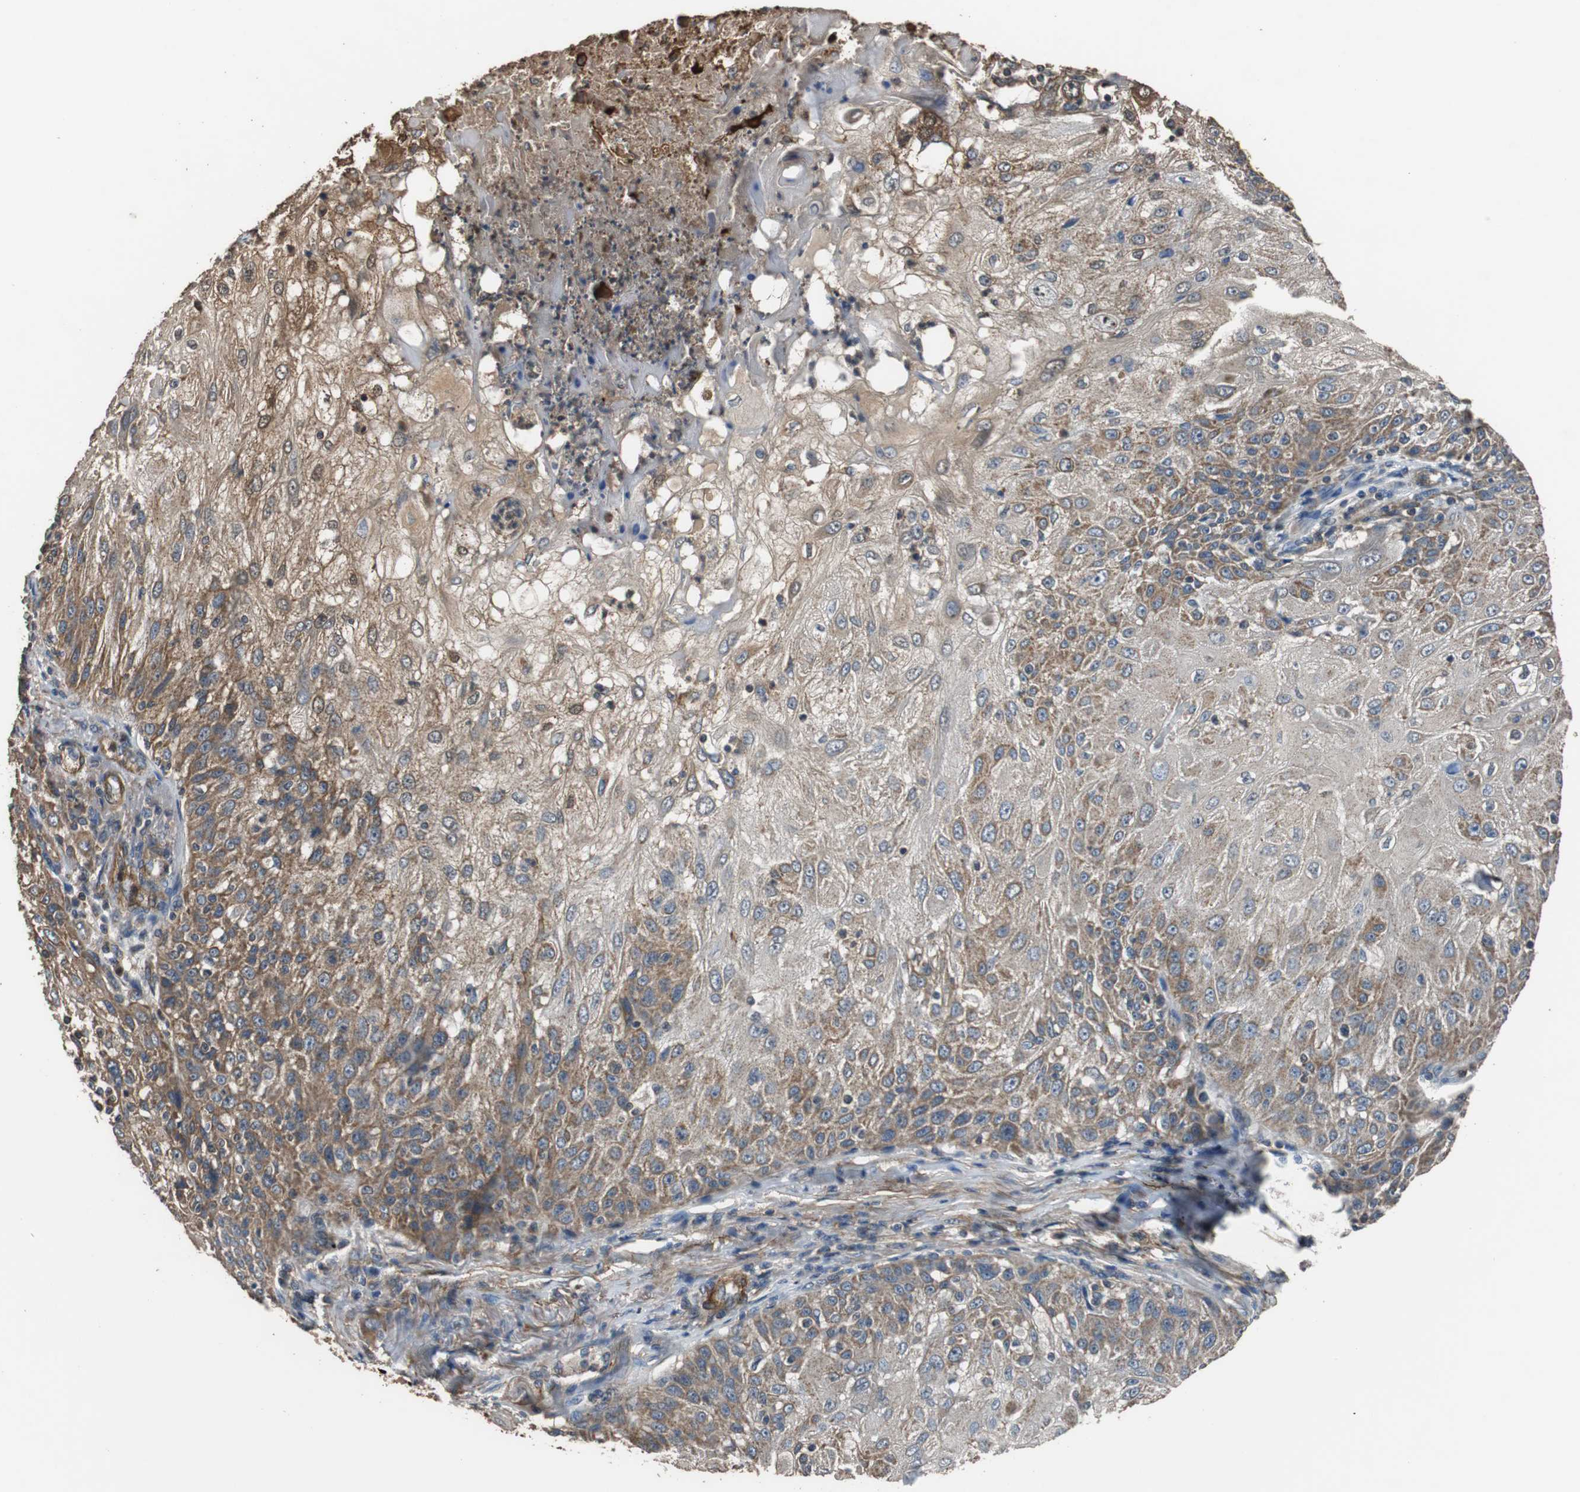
{"staining": {"intensity": "moderate", "quantity": ">75%", "location": "cytoplasmic/membranous"}, "tissue": "skin cancer", "cell_type": "Tumor cells", "image_type": "cancer", "snomed": [{"axis": "morphology", "description": "Normal tissue, NOS"}, {"axis": "morphology", "description": "Squamous cell carcinoma, NOS"}, {"axis": "topography", "description": "Skin"}], "caption": "Protein expression analysis of human skin cancer (squamous cell carcinoma) reveals moderate cytoplasmic/membranous positivity in about >75% of tumor cells. The staining is performed using DAB (3,3'-diaminobenzidine) brown chromogen to label protein expression. The nuclei are counter-stained blue using hematoxylin.", "gene": "PITRM1", "patient": {"sex": "female", "age": 83}}